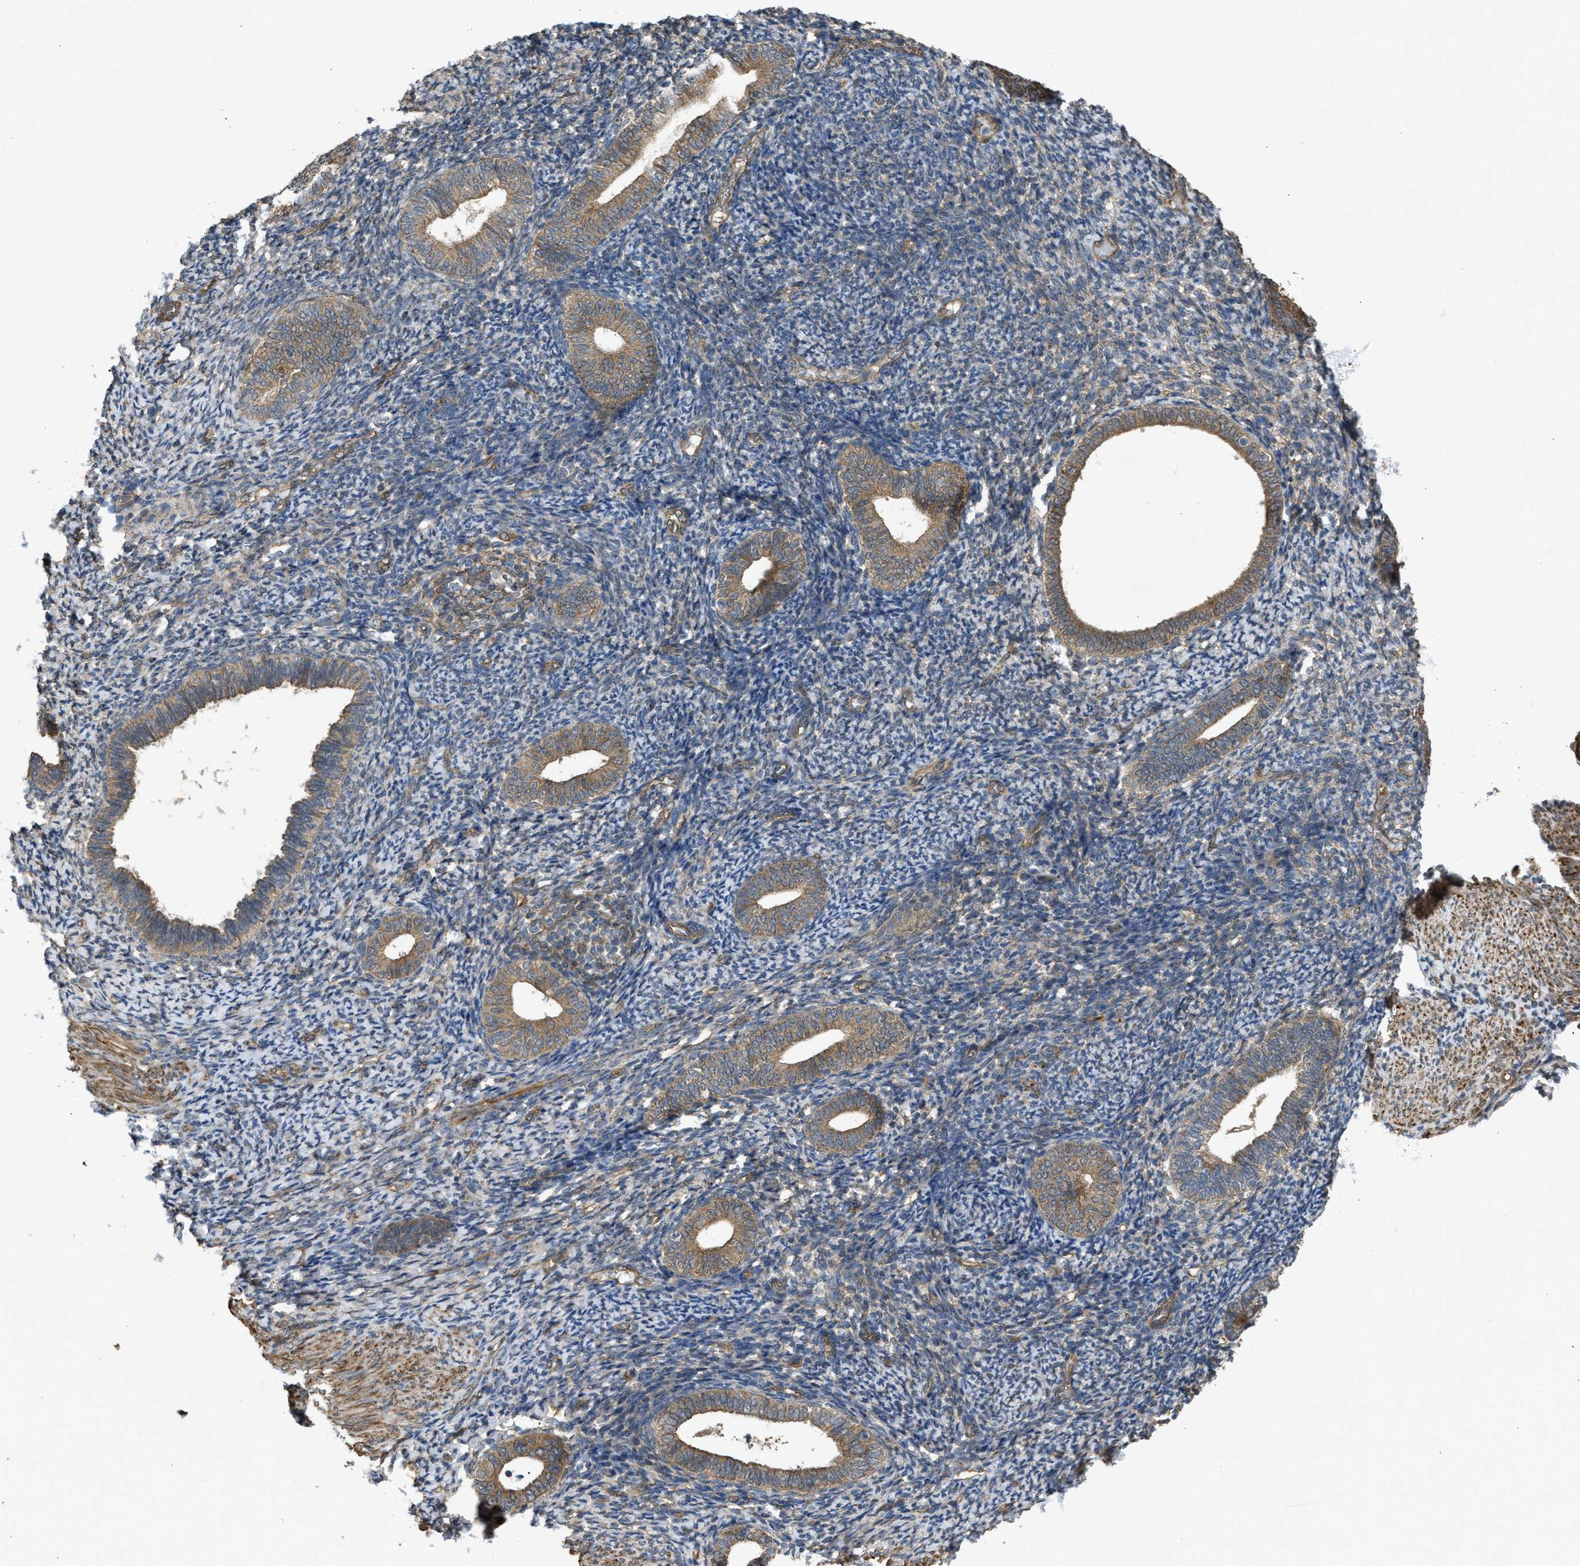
{"staining": {"intensity": "negative", "quantity": "none", "location": "none"}, "tissue": "endometrium", "cell_type": "Cells in endometrial stroma", "image_type": "normal", "snomed": [{"axis": "morphology", "description": "Normal tissue, NOS"}, {"axis": "topography", "description": "Endometrium"}], "caption": "IHC of normal endometrium exhibits no staining in cells in endometrial stroma.", "gene": "BAG3", "patient": {"sex": "female", "age": 66}}